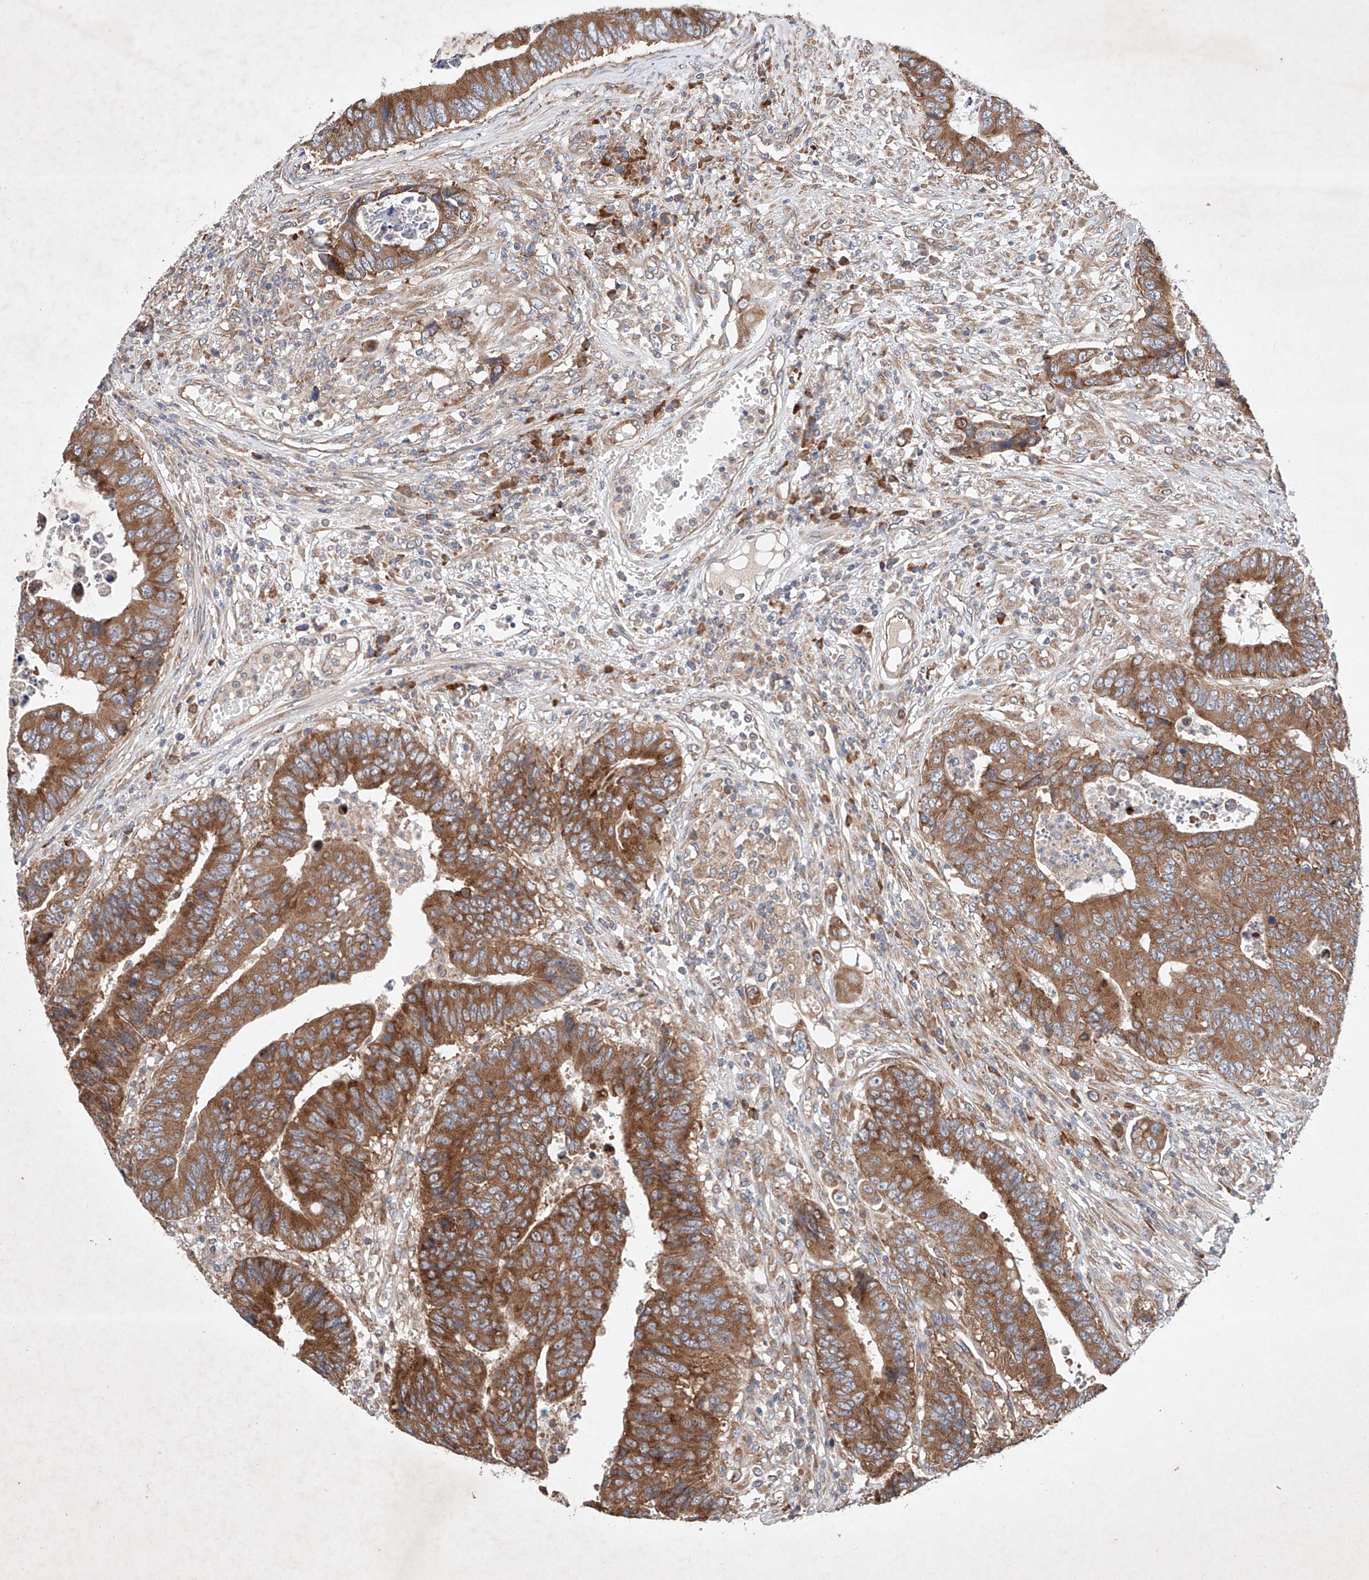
{"staining": {"intensity": "moderate", "quantity": ">75%", "location": "cytoplasmic/membranous"}, "tissue": "colorectal cancer", "cell_type": "Tumor cells", "image_type": "cancer", "snomed": [{"axis": "morphology", "description": "Adenocarcinoma, NOS"}, {"axis": "topography", "description": "Rectum"}], "caption": "Adenocarcinoma (colorectal) stained with DAB immunohistochemistry (IHC) displays medium levels of moderate cytoplasmic/membranous staining in approximately >75% of tumor cells.", "gene": "FASTK", "patient": {"sex": "male", "age": 84}}